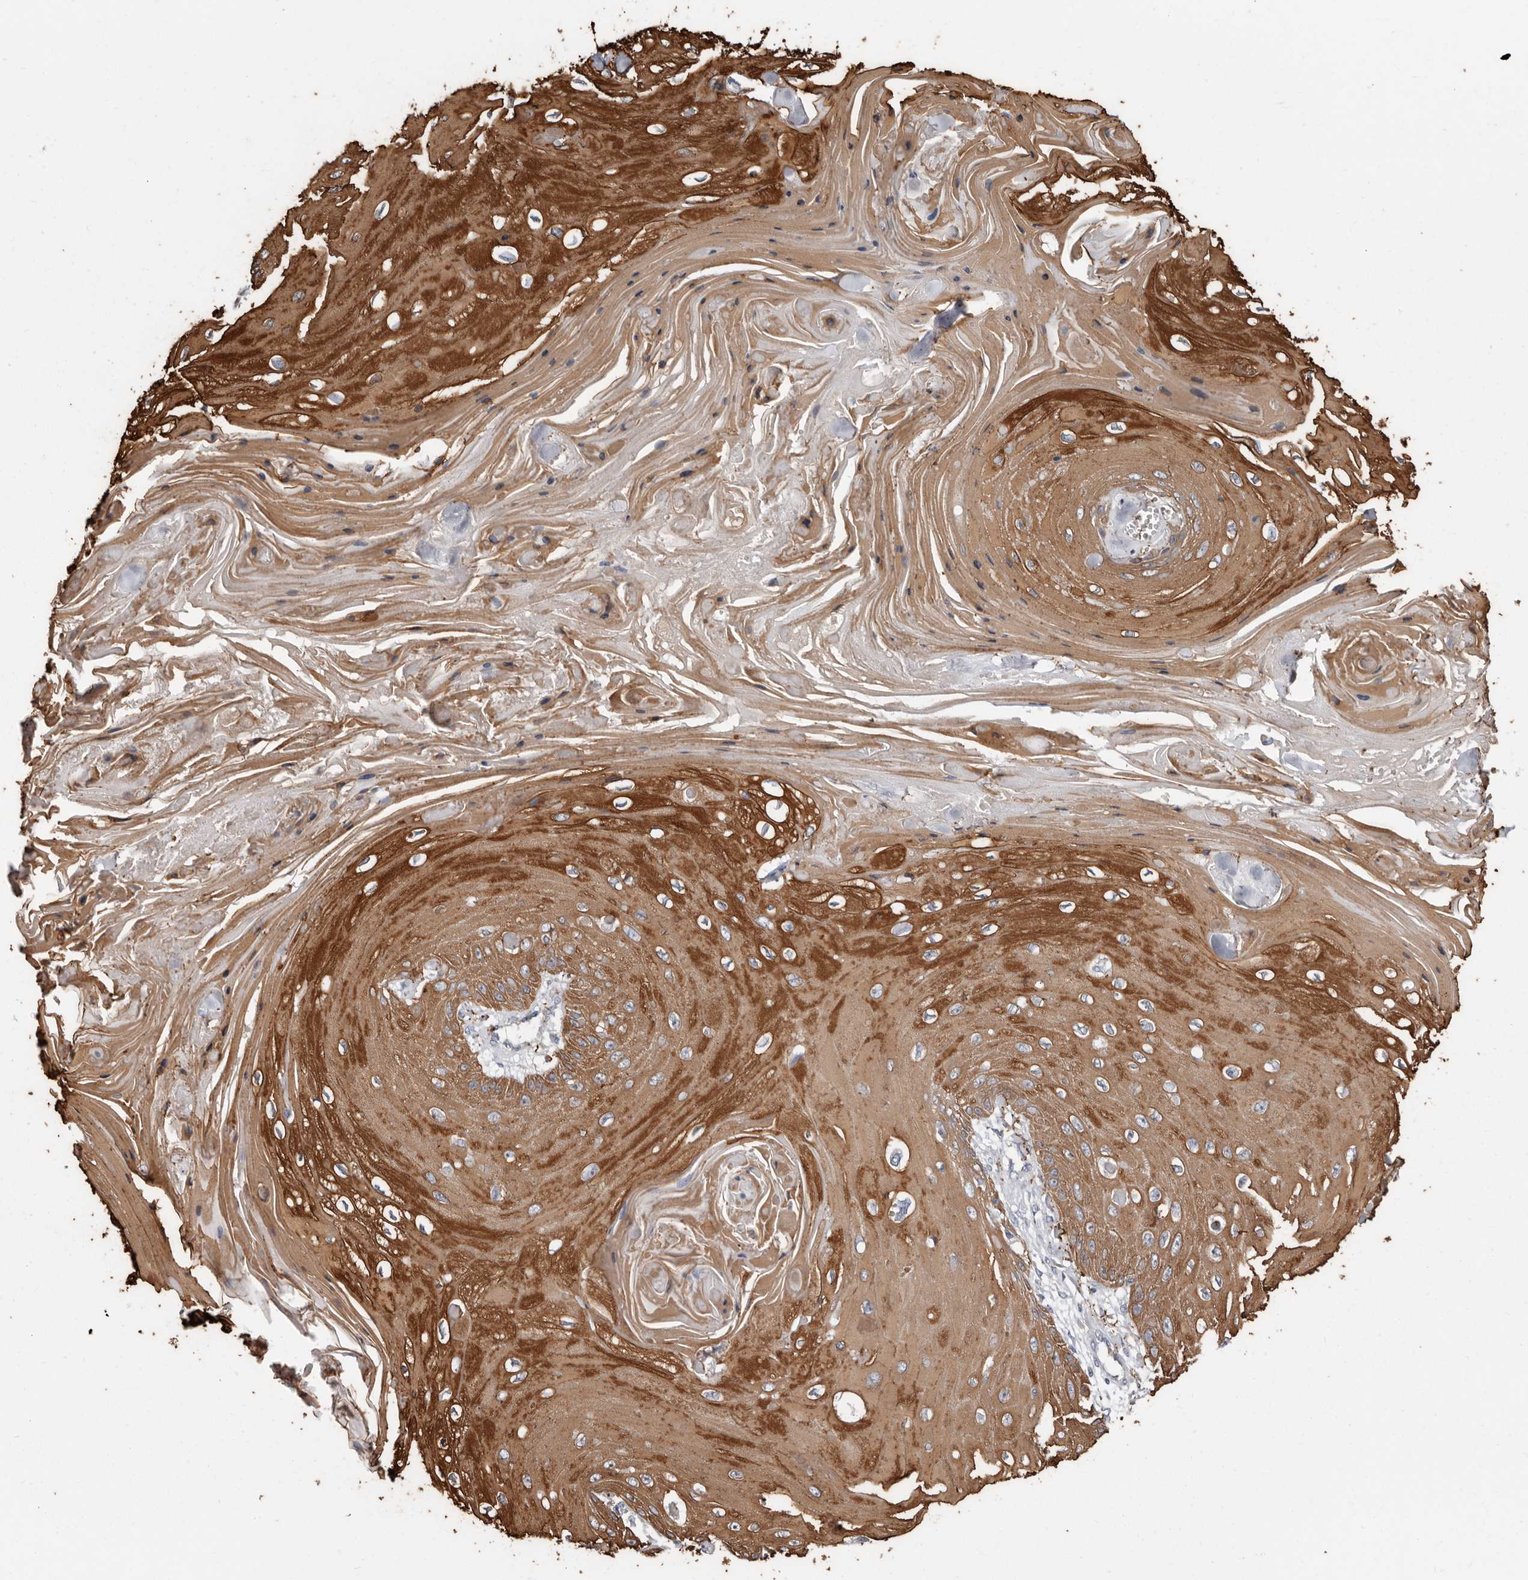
{"staining": {"intensity": "strong", "quantity": ">75%", "location": "cytoplasmic/membranous"}, "tissue": "skin cancer", "cell_type": "Tumor cells", "image_type": "cancer", "snomed": [{"axis": "morphology", "description": "Squamous cell carcinoma, NOS"}, {"axis": "topography", "description": "Skin"}], "caption": "Strong cytoplasmic/membranous positivity for a protein is present in approximately >75% of tumor cells of squamous cell carcinoma (skin) using immunohistochemistry (IHC).", "gene": "MRPL18", "patient": {"sex": "male", "age": 74}}